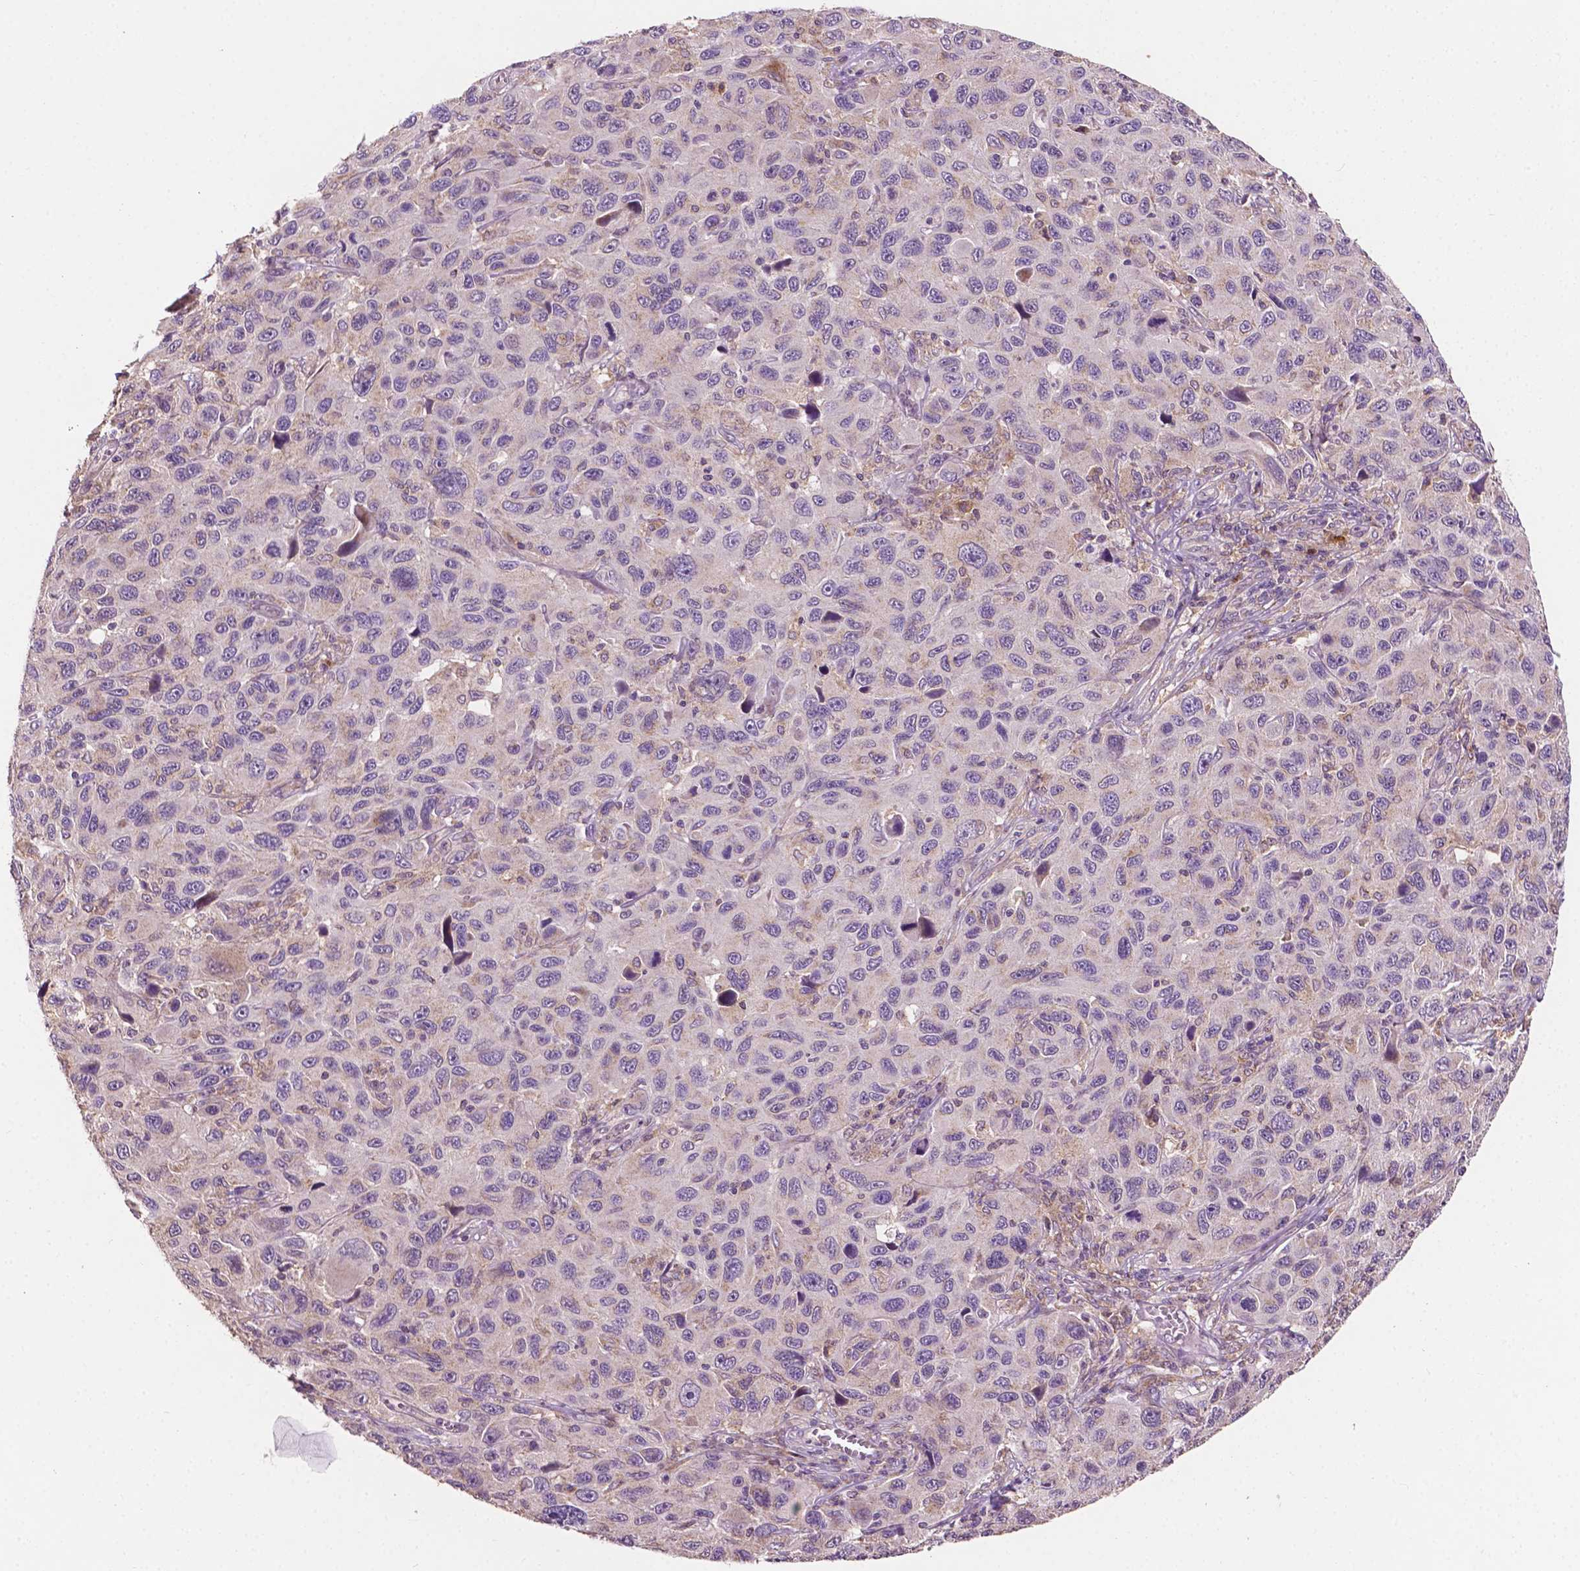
{"staining": {"intensity": "negative", "quantity": "none", "location": "none"}, "tissue": "melanoma", "cell_type": "Tumor cells", "image_type": "cancer", "snomed": [{"axis": "morphology", "description": "Malignant melanoma, NOS"}, {"axis": "topography", "description": "Skin"}], "caption": "Immunohistochemistry photomicrograph of human malignant melanoma stained for a protein (brown), which demonstrates no expression in tumor cells. Nuclei are stained in blue.", "gene": "EBAG9", "patient": {"sex": "male", "age": 53}}